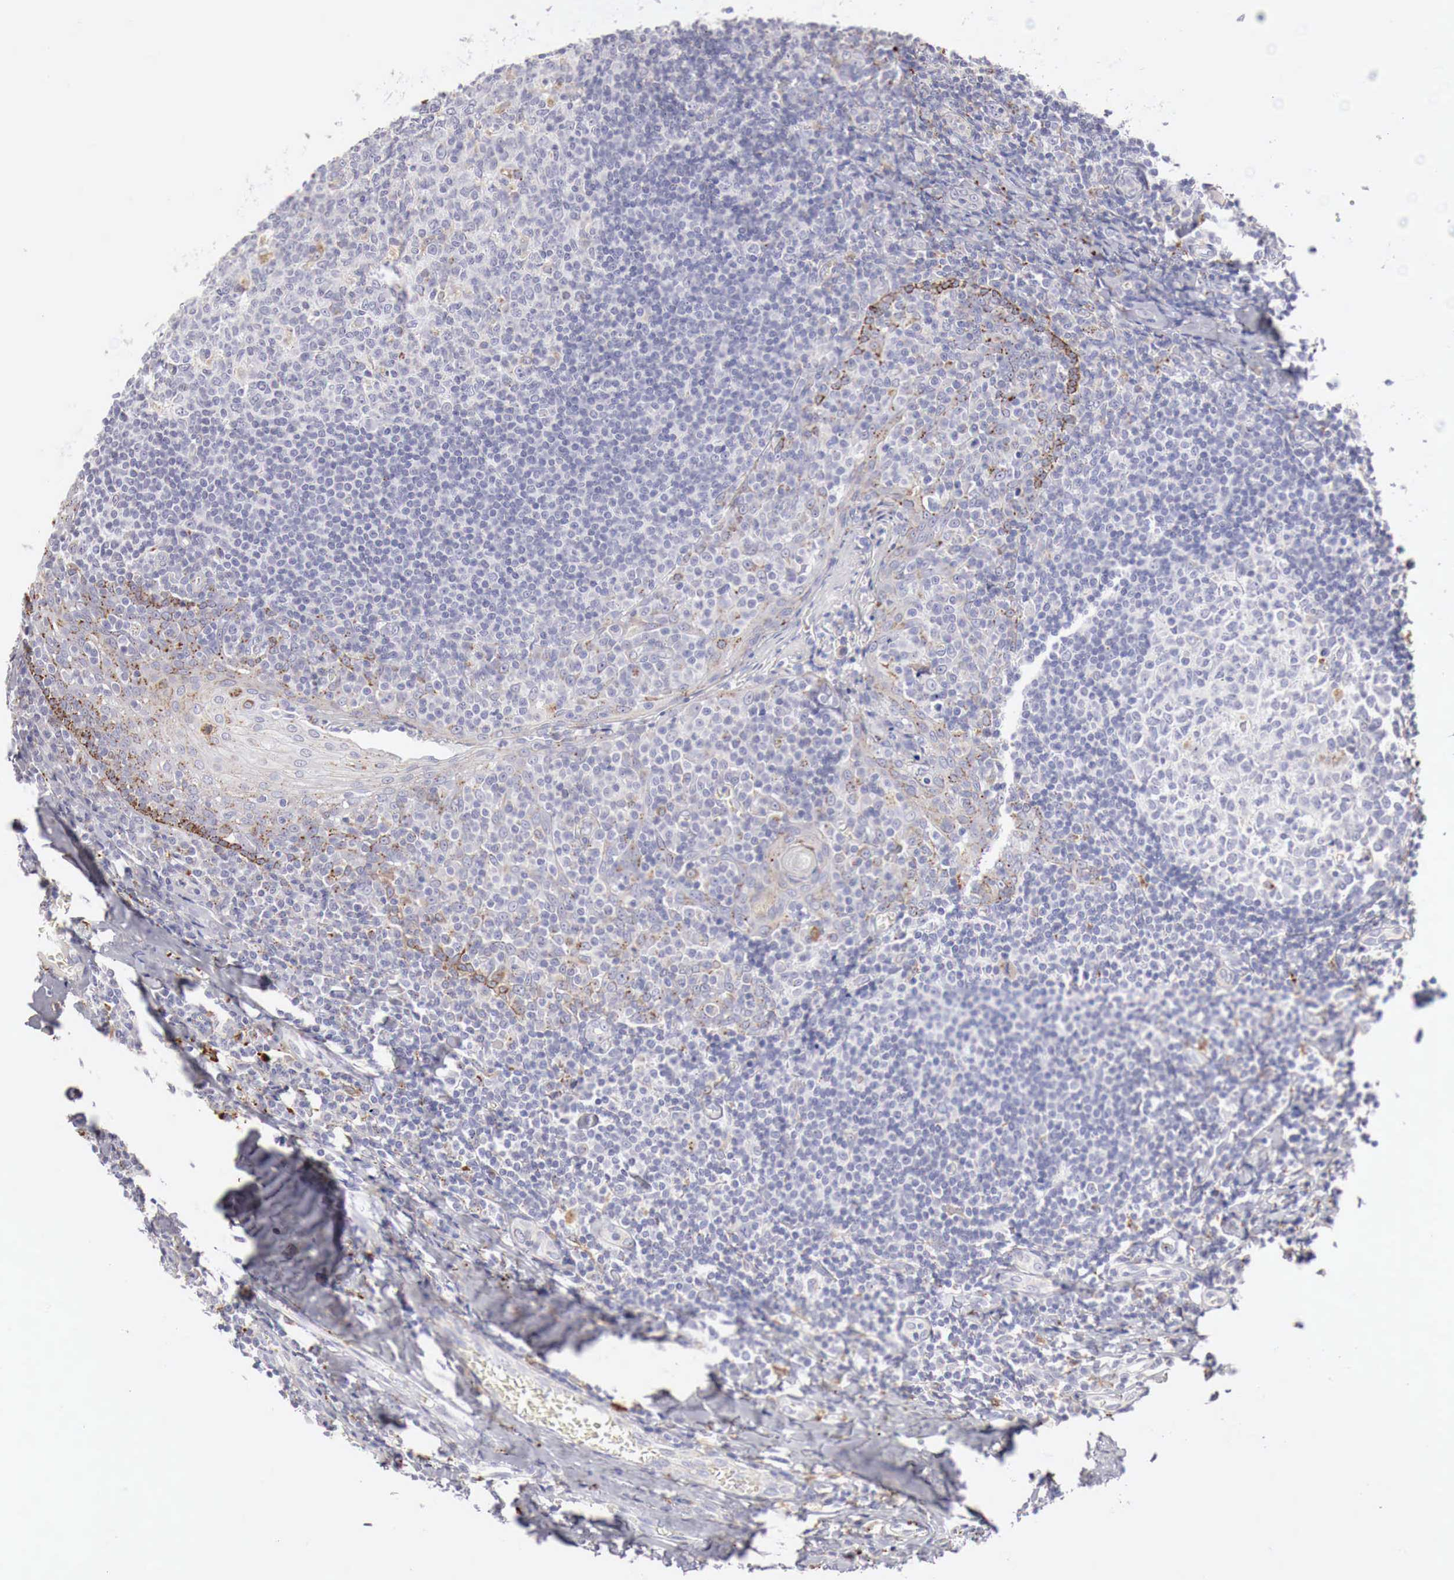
{"staining": {"intensity": "negative", "quantity": "none", "location": "none"}, "tissue": "tonsil", "cell_type": "Germinal center cells", "image_type": "normal", "snomed": [{"axis": "morphology", "description": "Normal tissue, NOS"}, {"axis": "topography", "description": "Tonsil"}], "caption": "Immunohistochemical staining of benign human tonsil exhibits no significant expression in germinal center cells.", "gene": "GLA", "patient": {"sex": "female", "age": 41}}